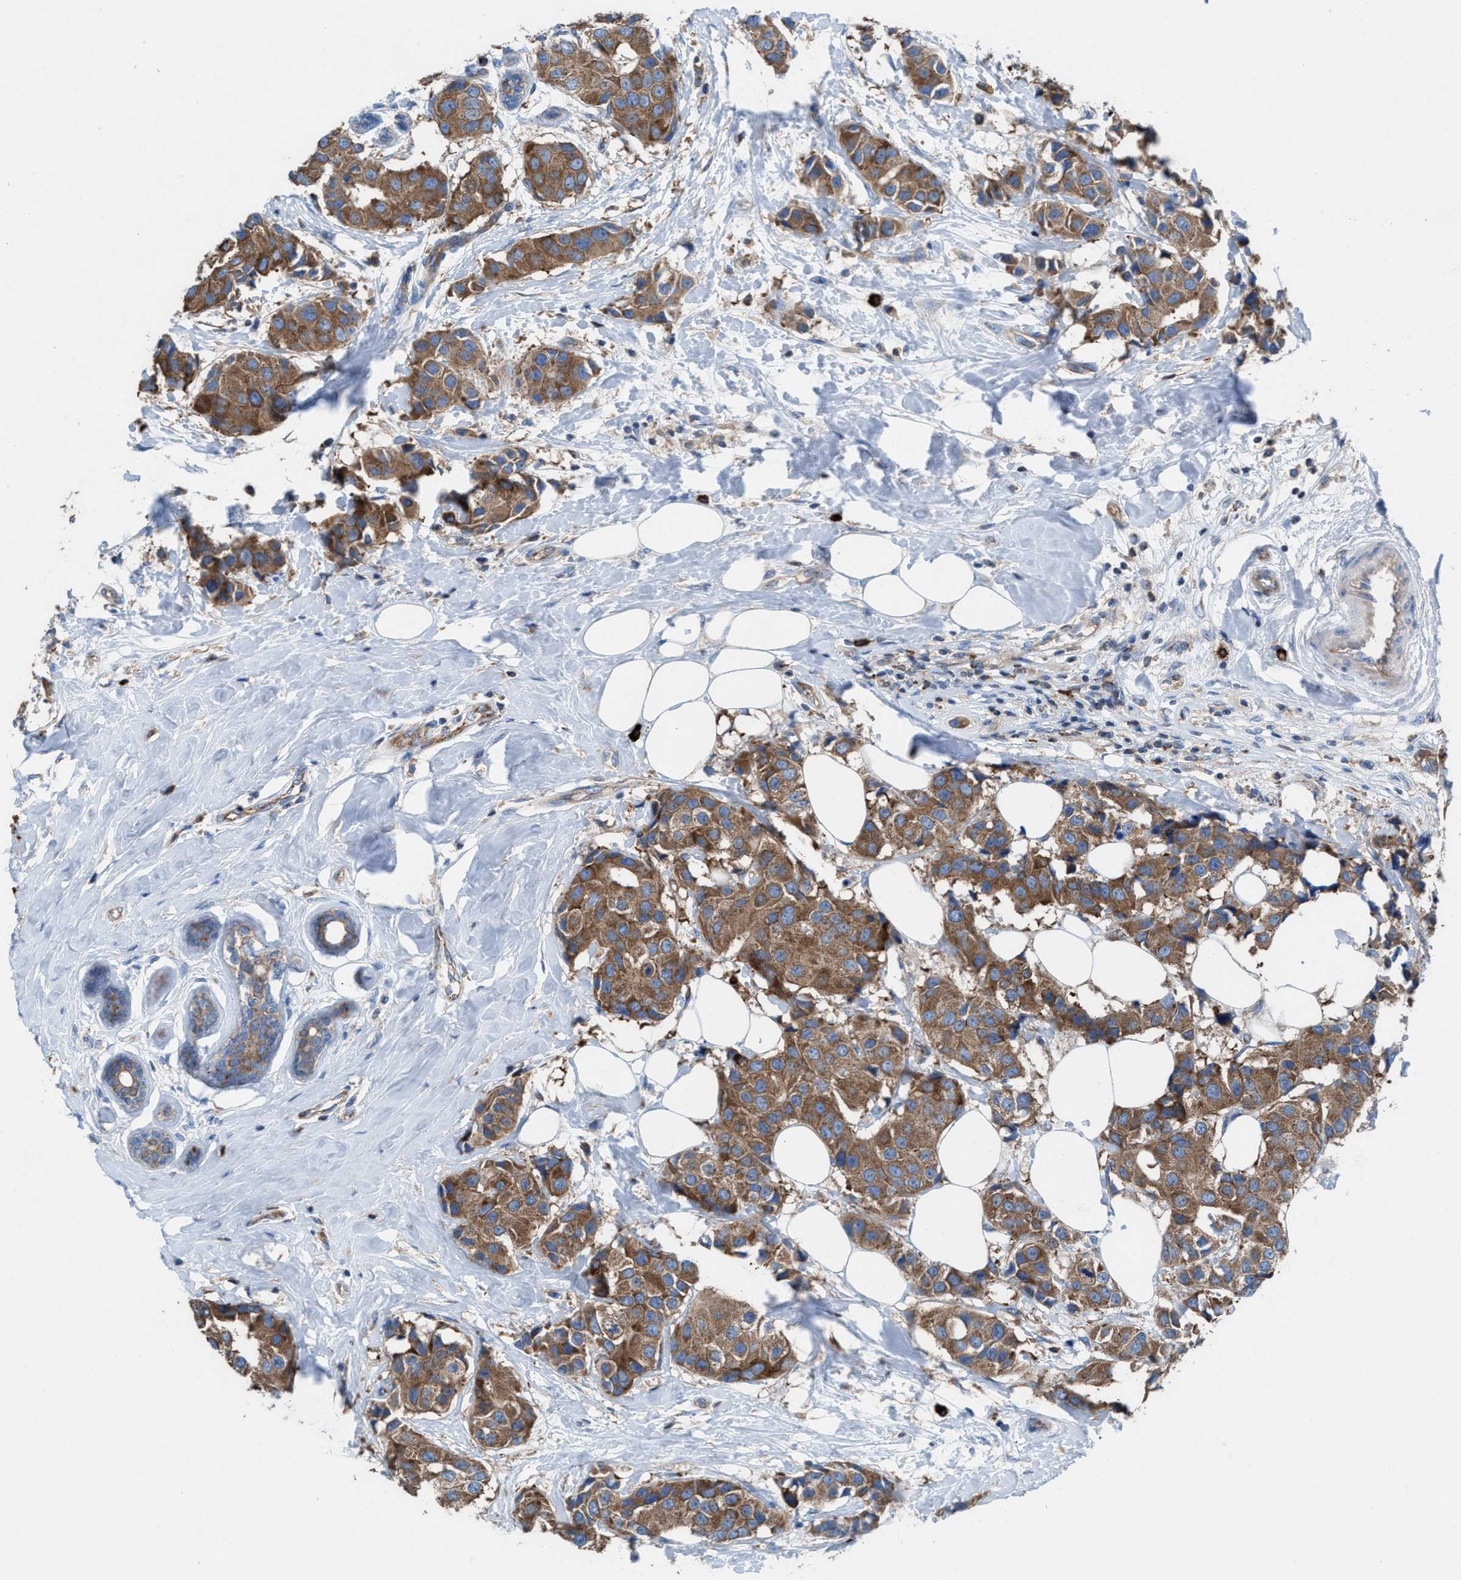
{"staining": {"intensity": "moderate", "quantity": ">75%", "location": "cytoplasmic/membranous"}, "tissue": "breast cancer", "cell_type": "Tumor cells", "image_type": "cancer", "snomed": [{"axis": "morphology", "description": "Normal tissue, NOS"}, {"axis": "morphology", "description": "Duct carcinoma"}, {"axis": "topography", "description": "Breast"}], "caption": "This micrograph demonstrates invasive ductal carcinoma (breast) stained with IHC to label a protein in brown. The cytoplasmic/membranous of tumor cells show moderate positivity for the protein. Nuclei are counter-stained blue.", "gene": "NYAP1", "patient": {"sex": "female", "age": 39}}